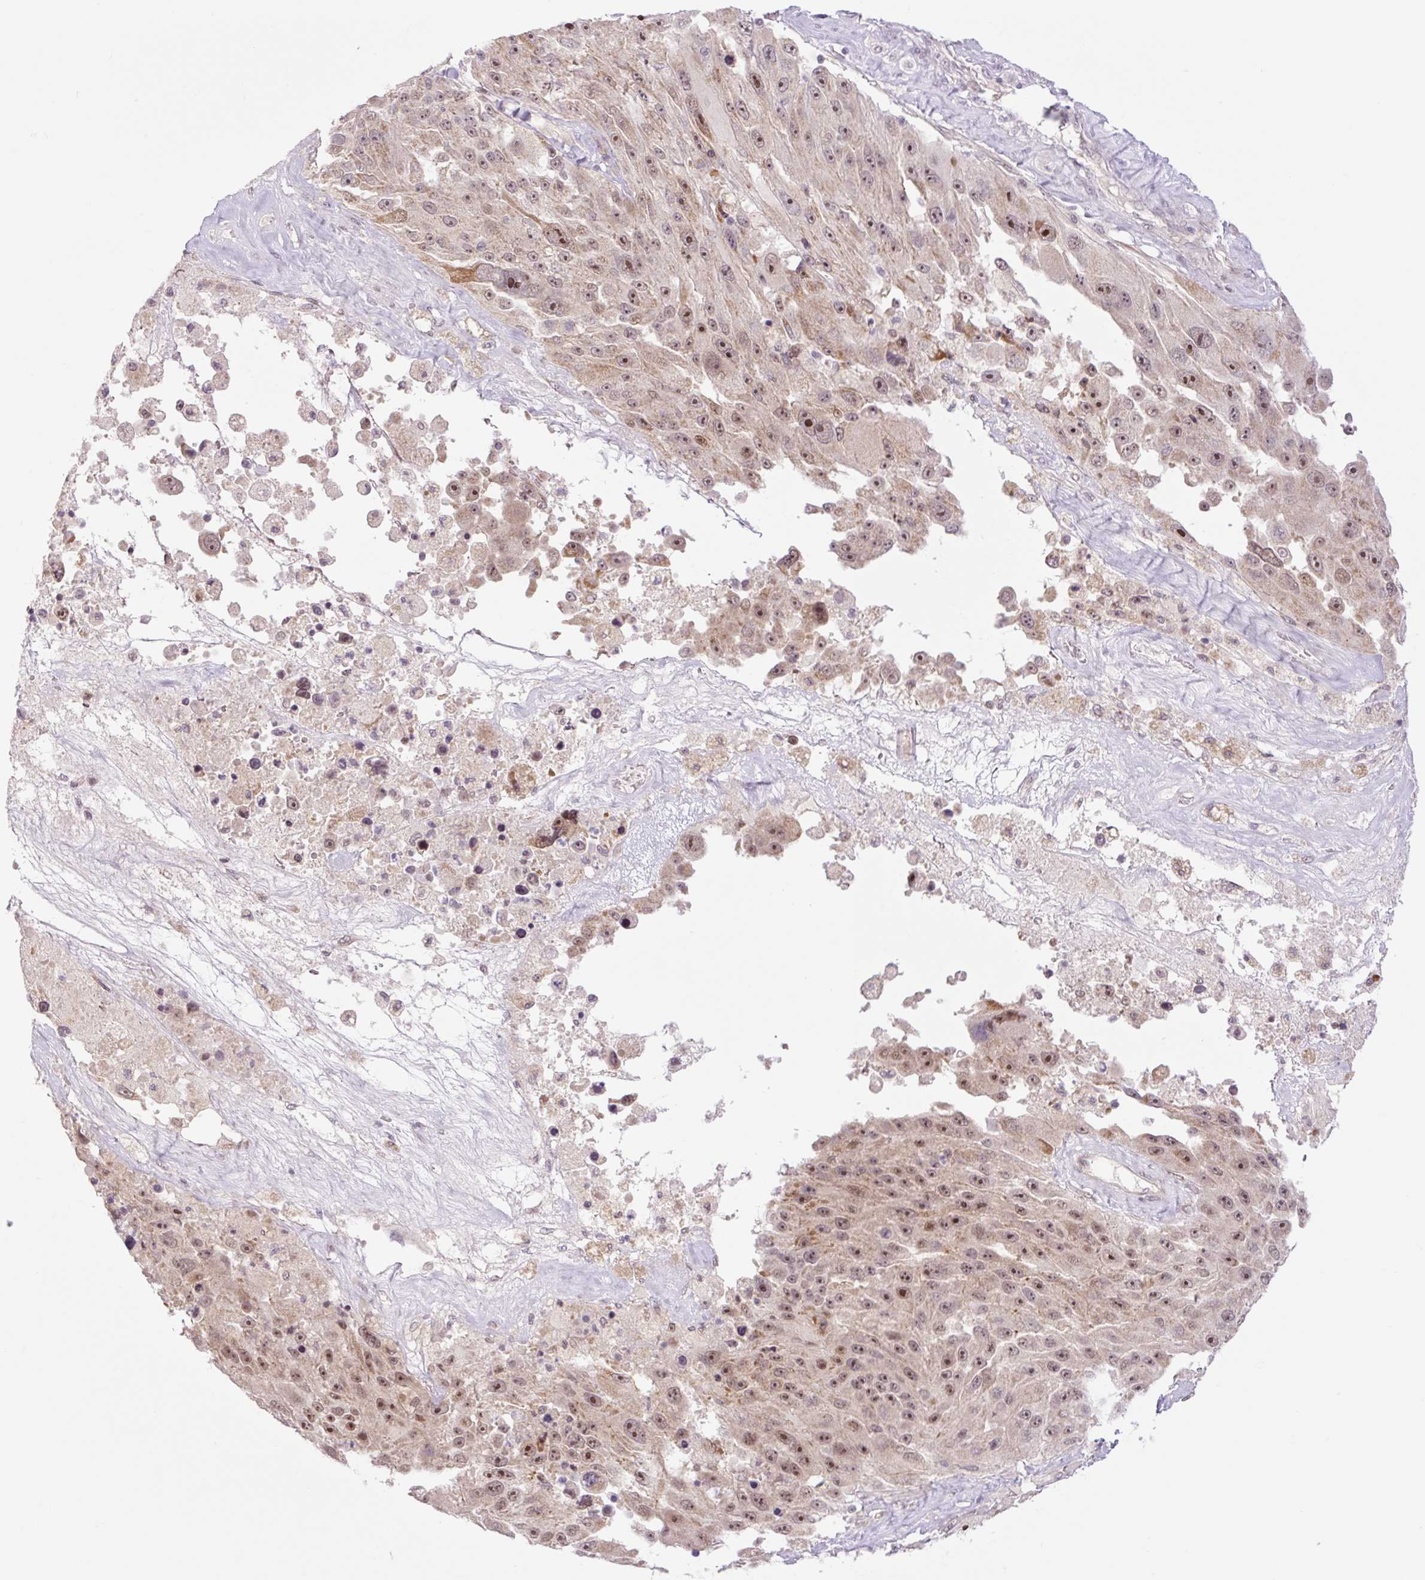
{"staining": {"intensity": "moderate", "quantity": ">75%", "location": "nuclear"}, "tissue": "melanoma", "cell_type": "Tumor cells", "image_type": "cancer", "snomed": [{"axis": "morphology", "description": "Malignant melanoma, Metastatic site"}, {"axis": "topography", "description": "Lymph node"}], "caption": "Melanoma was stained to show a protein in brown. There is medium levels of moderate nuclear expression in approximately >75% of tumor cells.", "gene": "ICE1", "patient": {"sex": "male", "age": 62}}